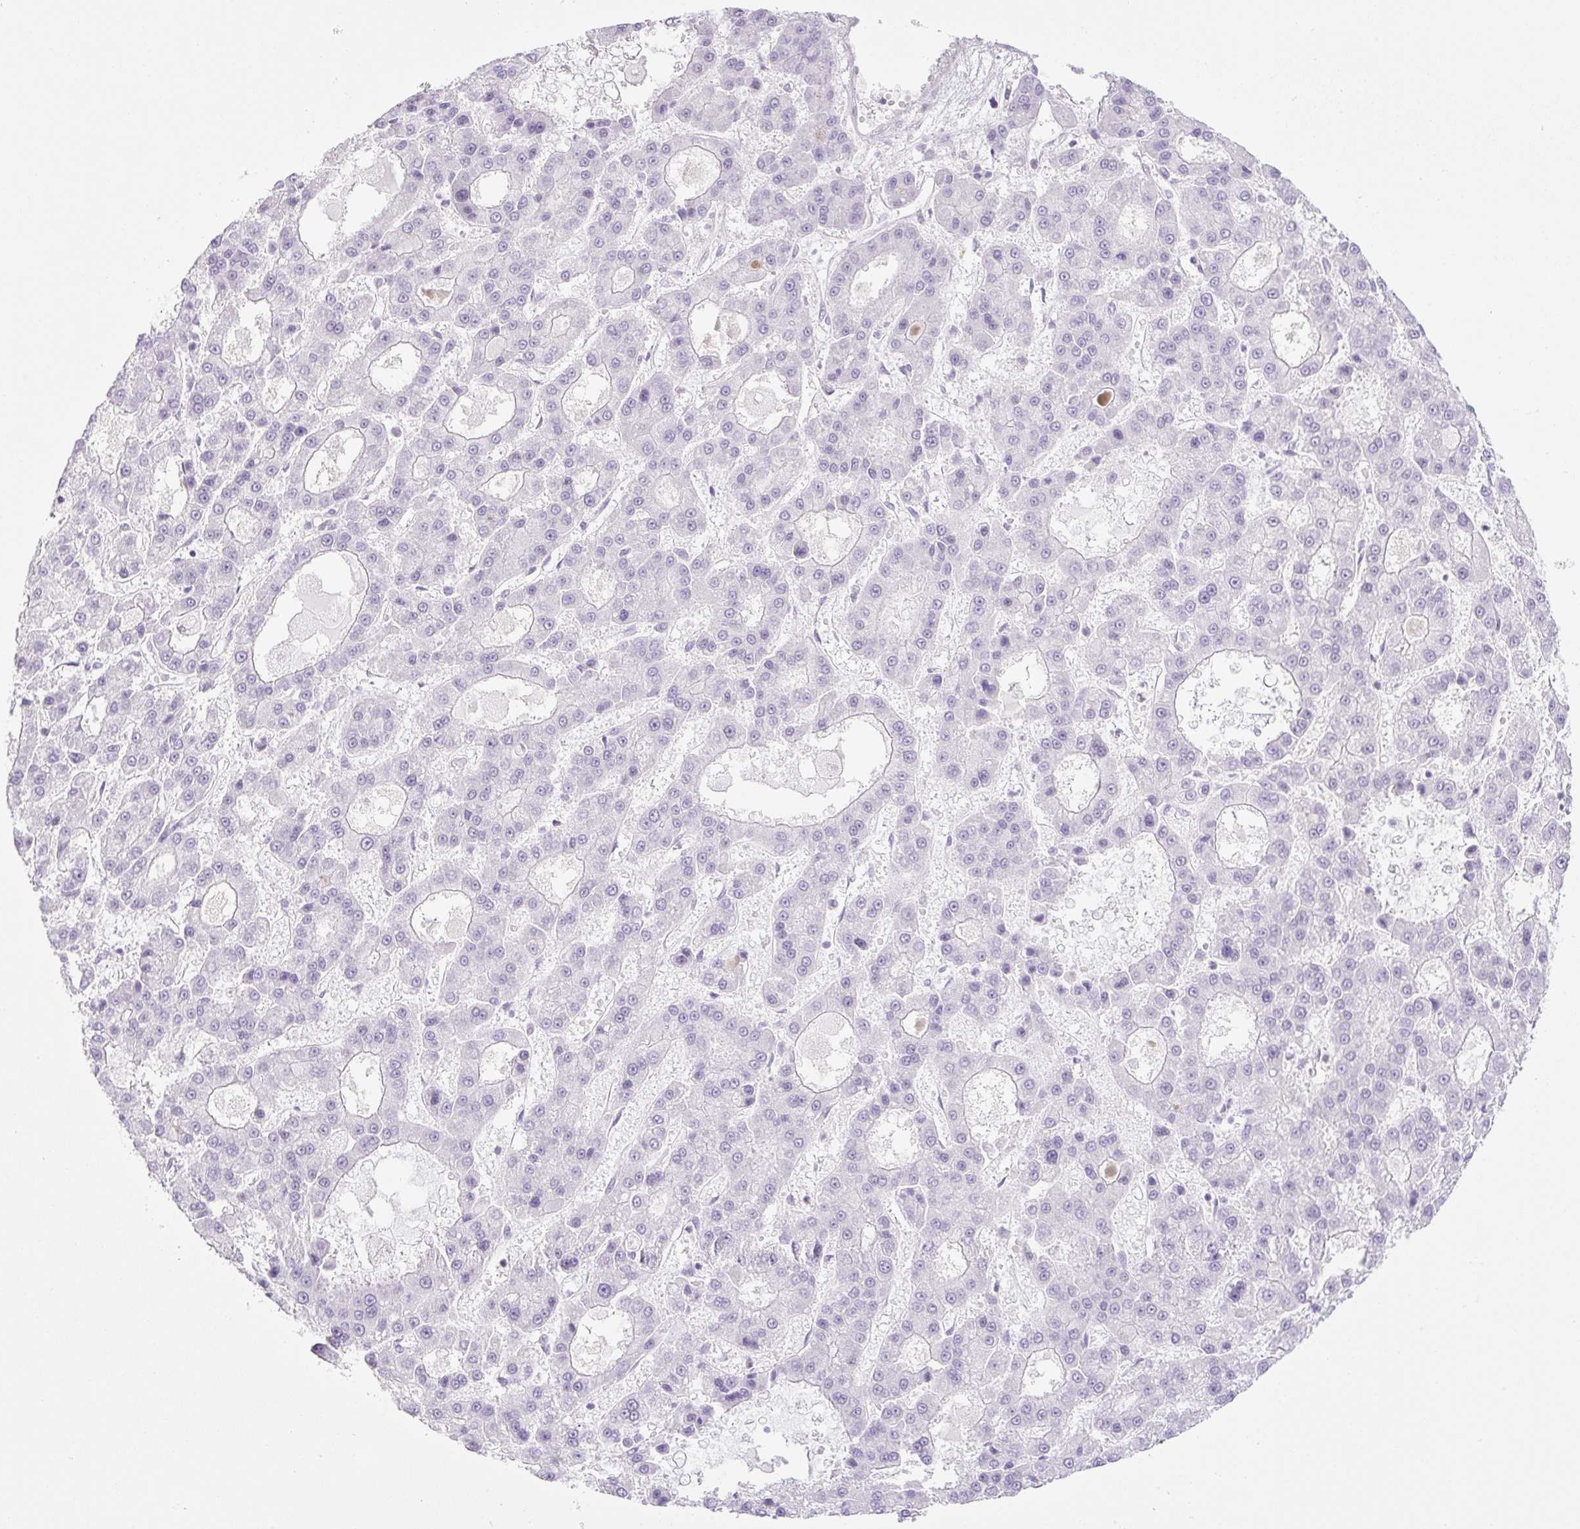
{"staining": {"intensity": "negative", "quantity": "none", "location": "none"}, "tissue": "liver cancer", "cell_type": "Tumor cells", "image_type": "cancer", "snomed": [{"axis": "morphology", "description": "Carcinoma, Hepatocellular, NOS"}, {"axis": "topography", "description": "Liver"}], "caption": "Human liver cancer stained for a protein using immunohistochemistry (IHC) demonstrates no positivity in tumor cells.", "gene": "TLE3", "patient": {"sex": "male", "age": 70}}